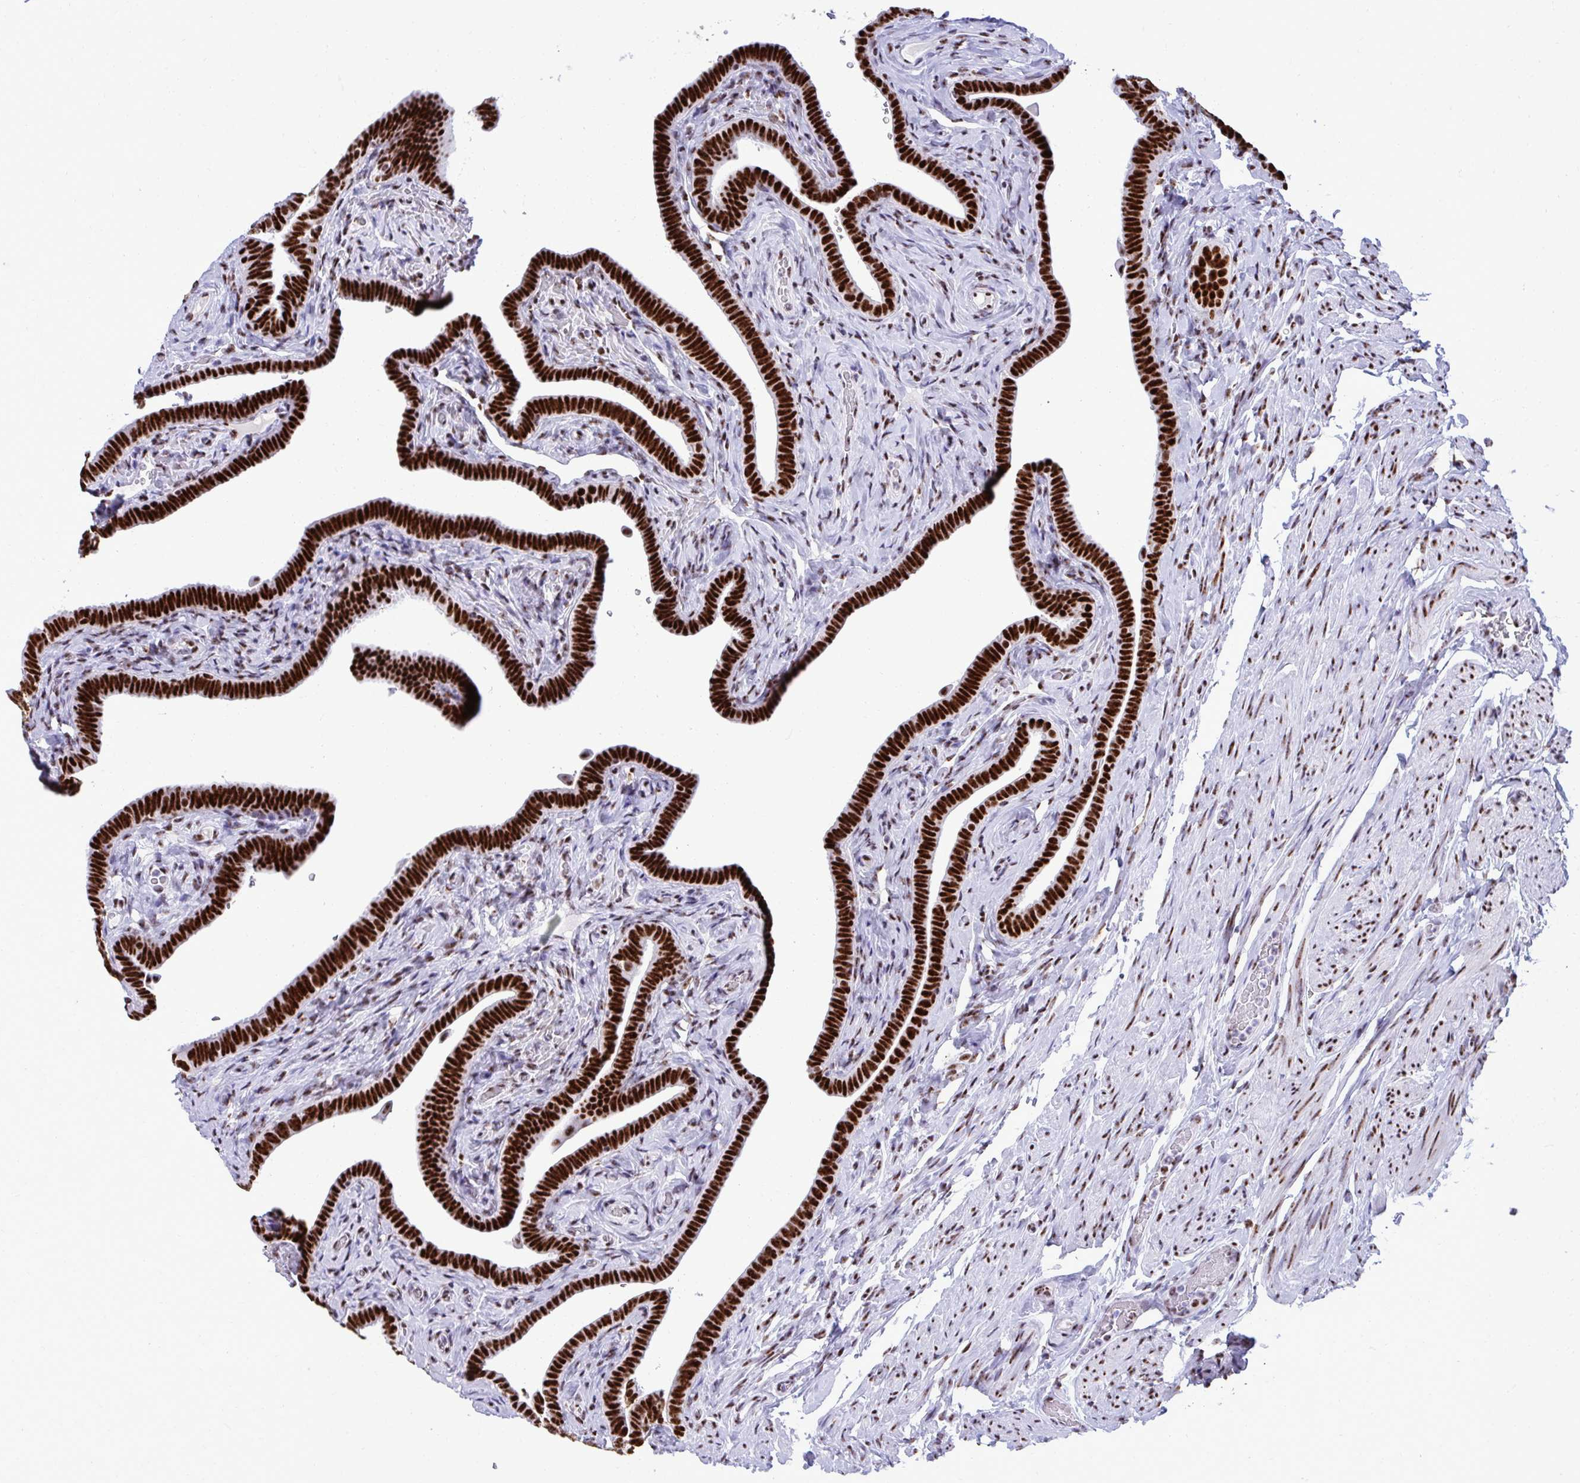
{"staining": {"intensity": "strong", "quantity": ">75%", "location": "nuclear"}, "tissue": "fallopian tube", "cell_type": "Glandular cells", "image_type": "normal", "snomed": [{"axis": "morphology", "description": "Normal tissue, NOS"}, {"axis": "topography", "description": "Fallopian tube"}], "caption": "Immunohistochemistry image of normal human fallopian tube stained for a protein (brown), which demonstrates high levels of strong nuclear expression in approximately >75% of glandular cells.", "gene": "PELP1", "patient": {"sex": "female", "age": 69}}